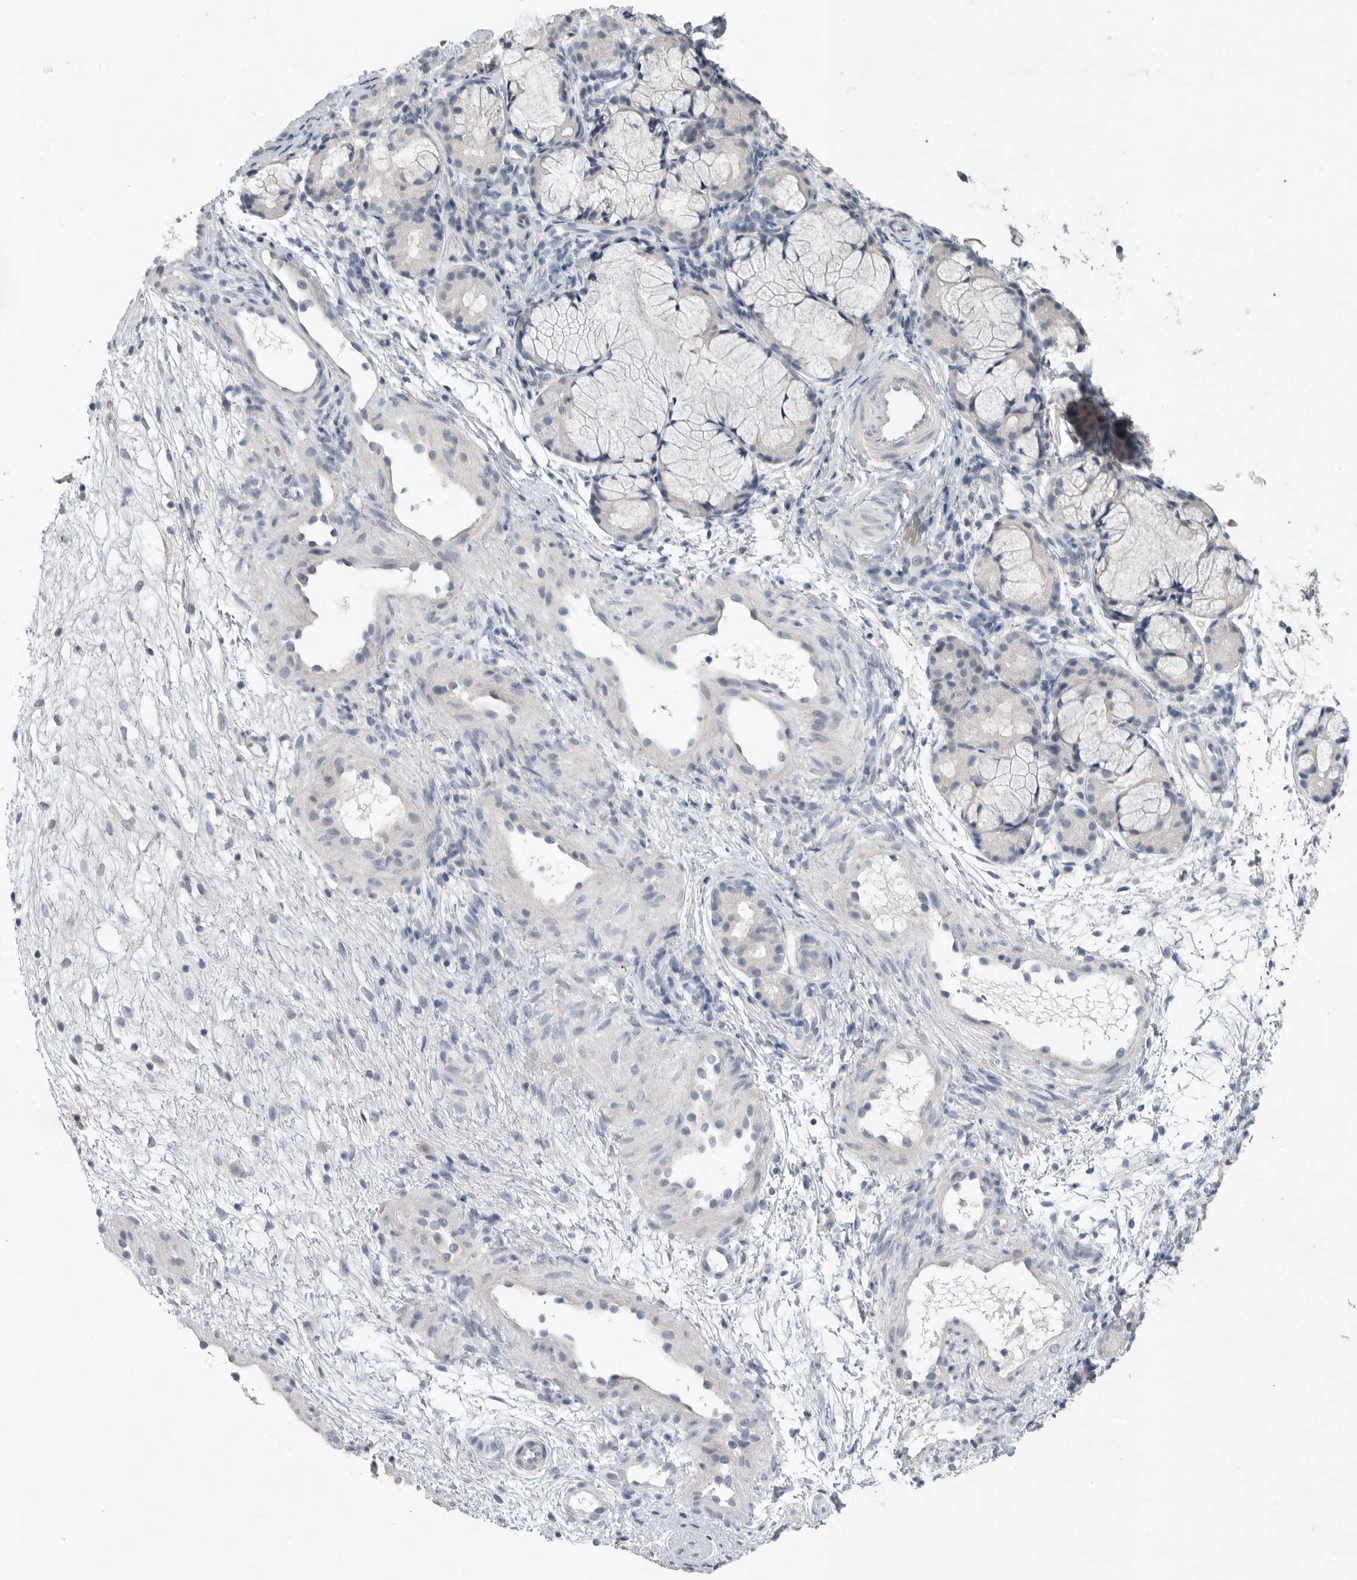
{"staining": {"intensity": "negative", "quantity": "none", "location": "none"}, "tissue": "nasopharynx", "cell_type": "Respiratory epithelial cells", "image_type": "normal", "snomed": [{"axis": "morphology", "description": "Normal tissue, NOS"}, {"axis": "morphology", "description": "Inflammation, NOS"}, {"axis": "topography", "description": "Nasopharynx"}], "caption": "Immunohistochemistry (IHC) histopathology image of benign nasopharynx: human nasopharynx stained with DAB exhibits no significant protein staining in respiratory epithelial cells.", "gene": "REG4", "patient": {"sex": "female", "age": 19}}